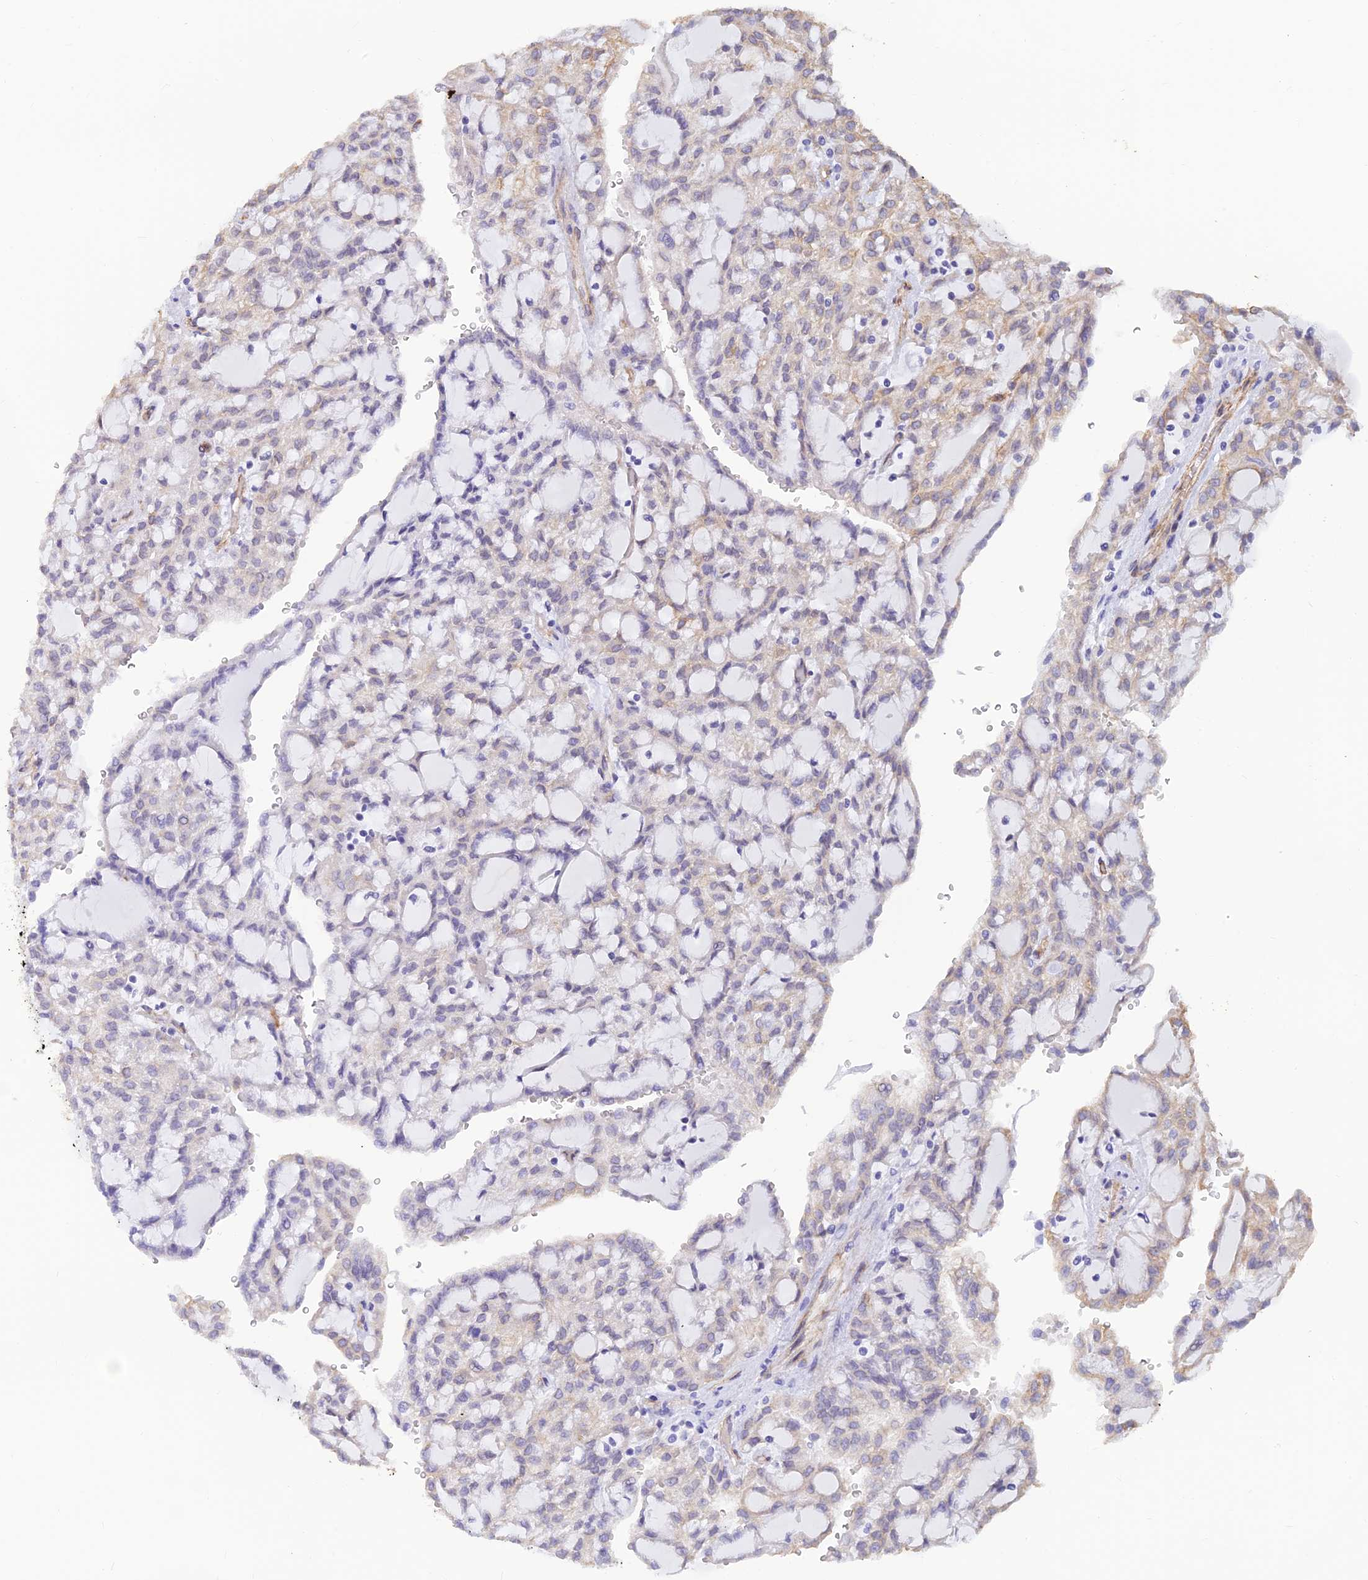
{"staining": {"intensity": "negative", "quantity": "none", "location": "none"}, "tissue": "renal cancer", "cell_type": "Tumor cells", "image_type": "cancer", "snomed": [{"axis": "morphology", "description": "Adenocarcinoma, NOS"}, {"axis": "topography", "description": "Kidney"}], "caption": "IHC of human renal adenocarcinoma reveals no positivity in tumor cells.", "gene": "ALDH1L2", "patient": {"sex": "male", "age": 63}}